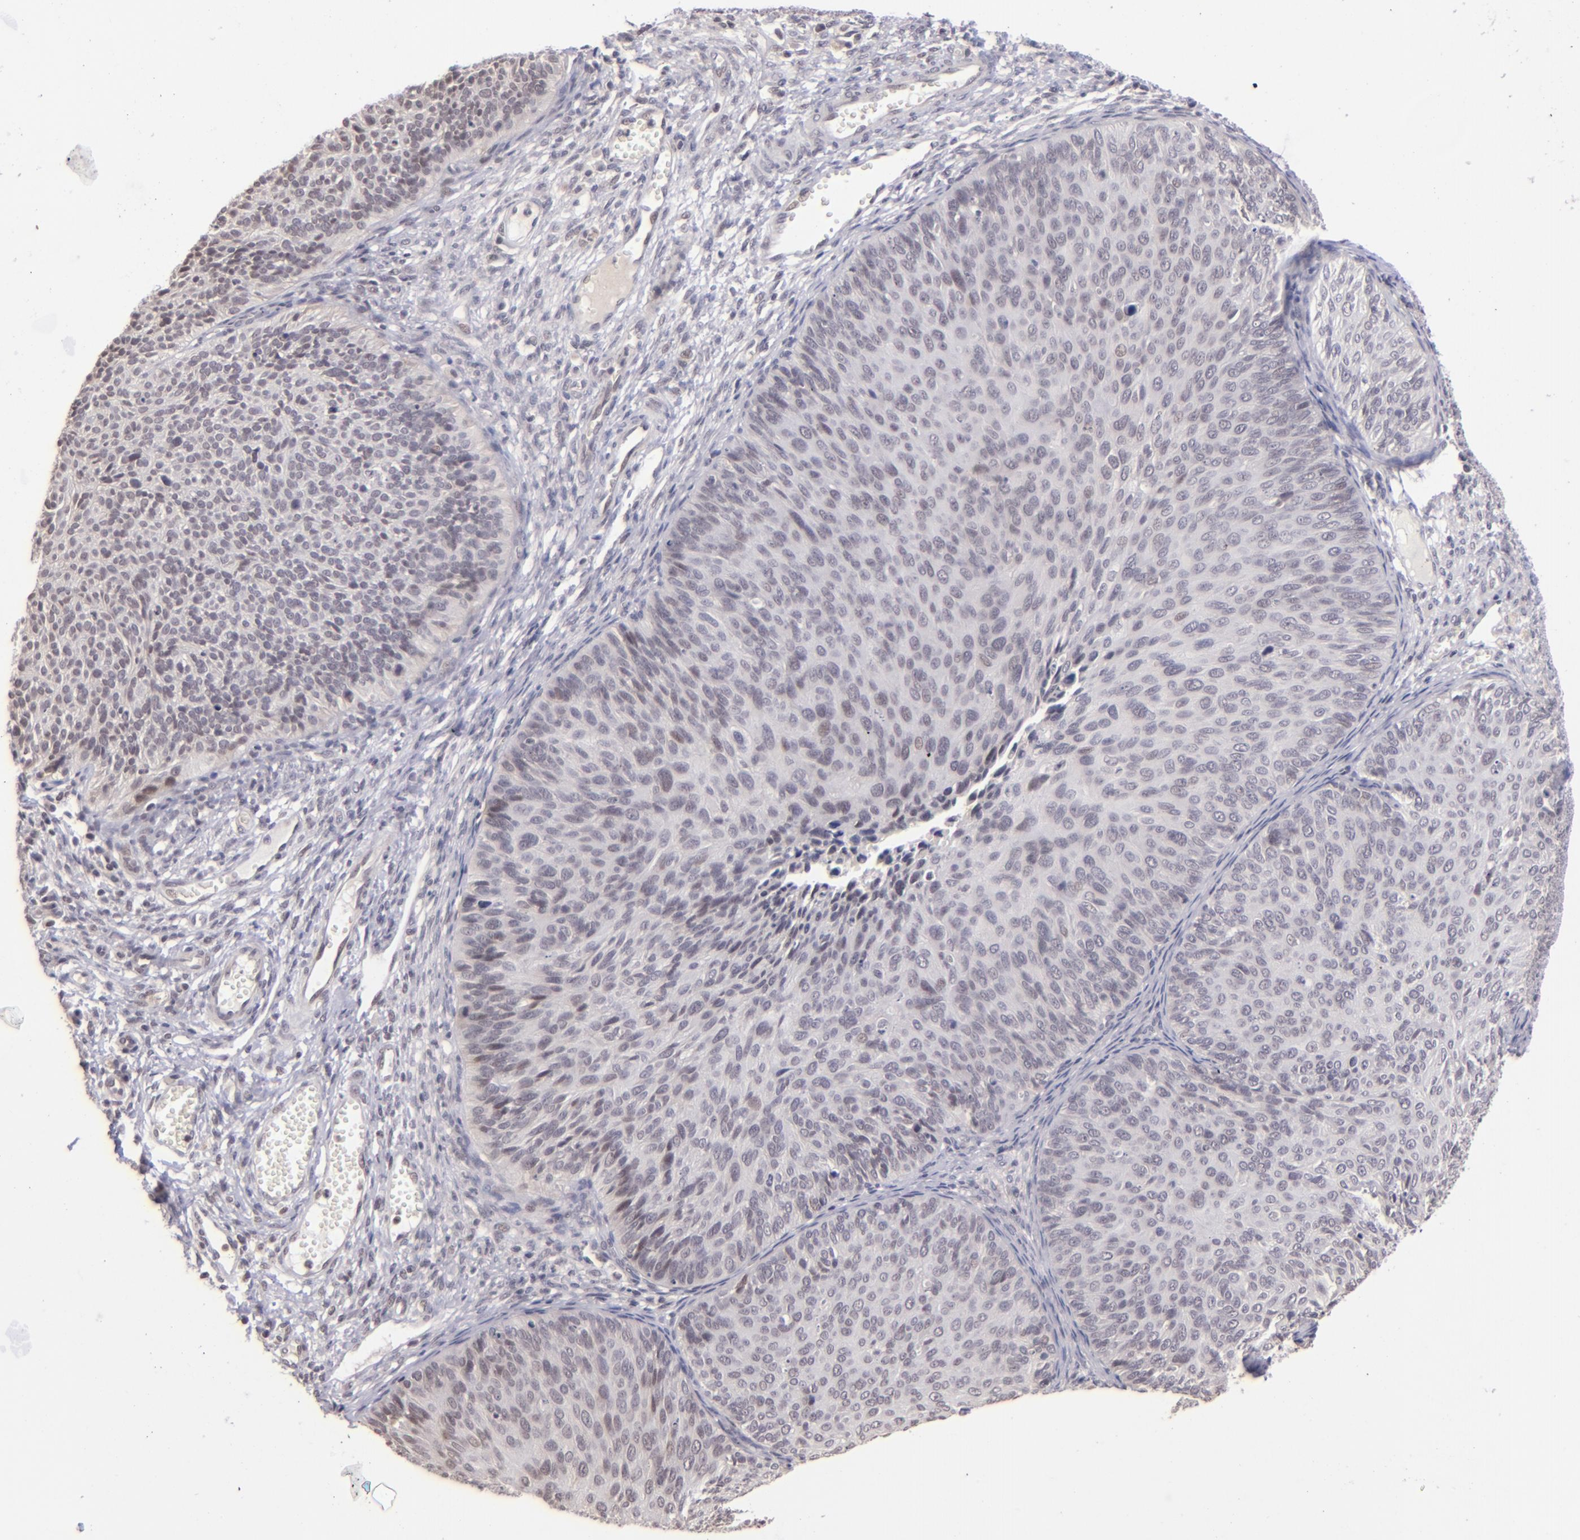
{"staining": {"intensity": "weak", "quantity": "<25%", "location": "nuclear"}, "tissue": "cervical cancer", "cell_type": "Tumor cells", "image_type": "cancer", "snomed": [{"axis": "morphology", "description": "Squamous cell carcinoma, NOS"}, {"axis": "topography", "description": "Cervix"}], "caption": "High power microscopy micrograph of an immunohistochemistry micrograph of cervical cancer, revealing no significant staining in tumor cells. The staining was performed using DAB to visualize the protein expression in brown, while the nuclei were stained in blue with hematoxylin (Magnification: 20x).", "gene": "RARB", "patient": {"sex": "female", "age": 36}}